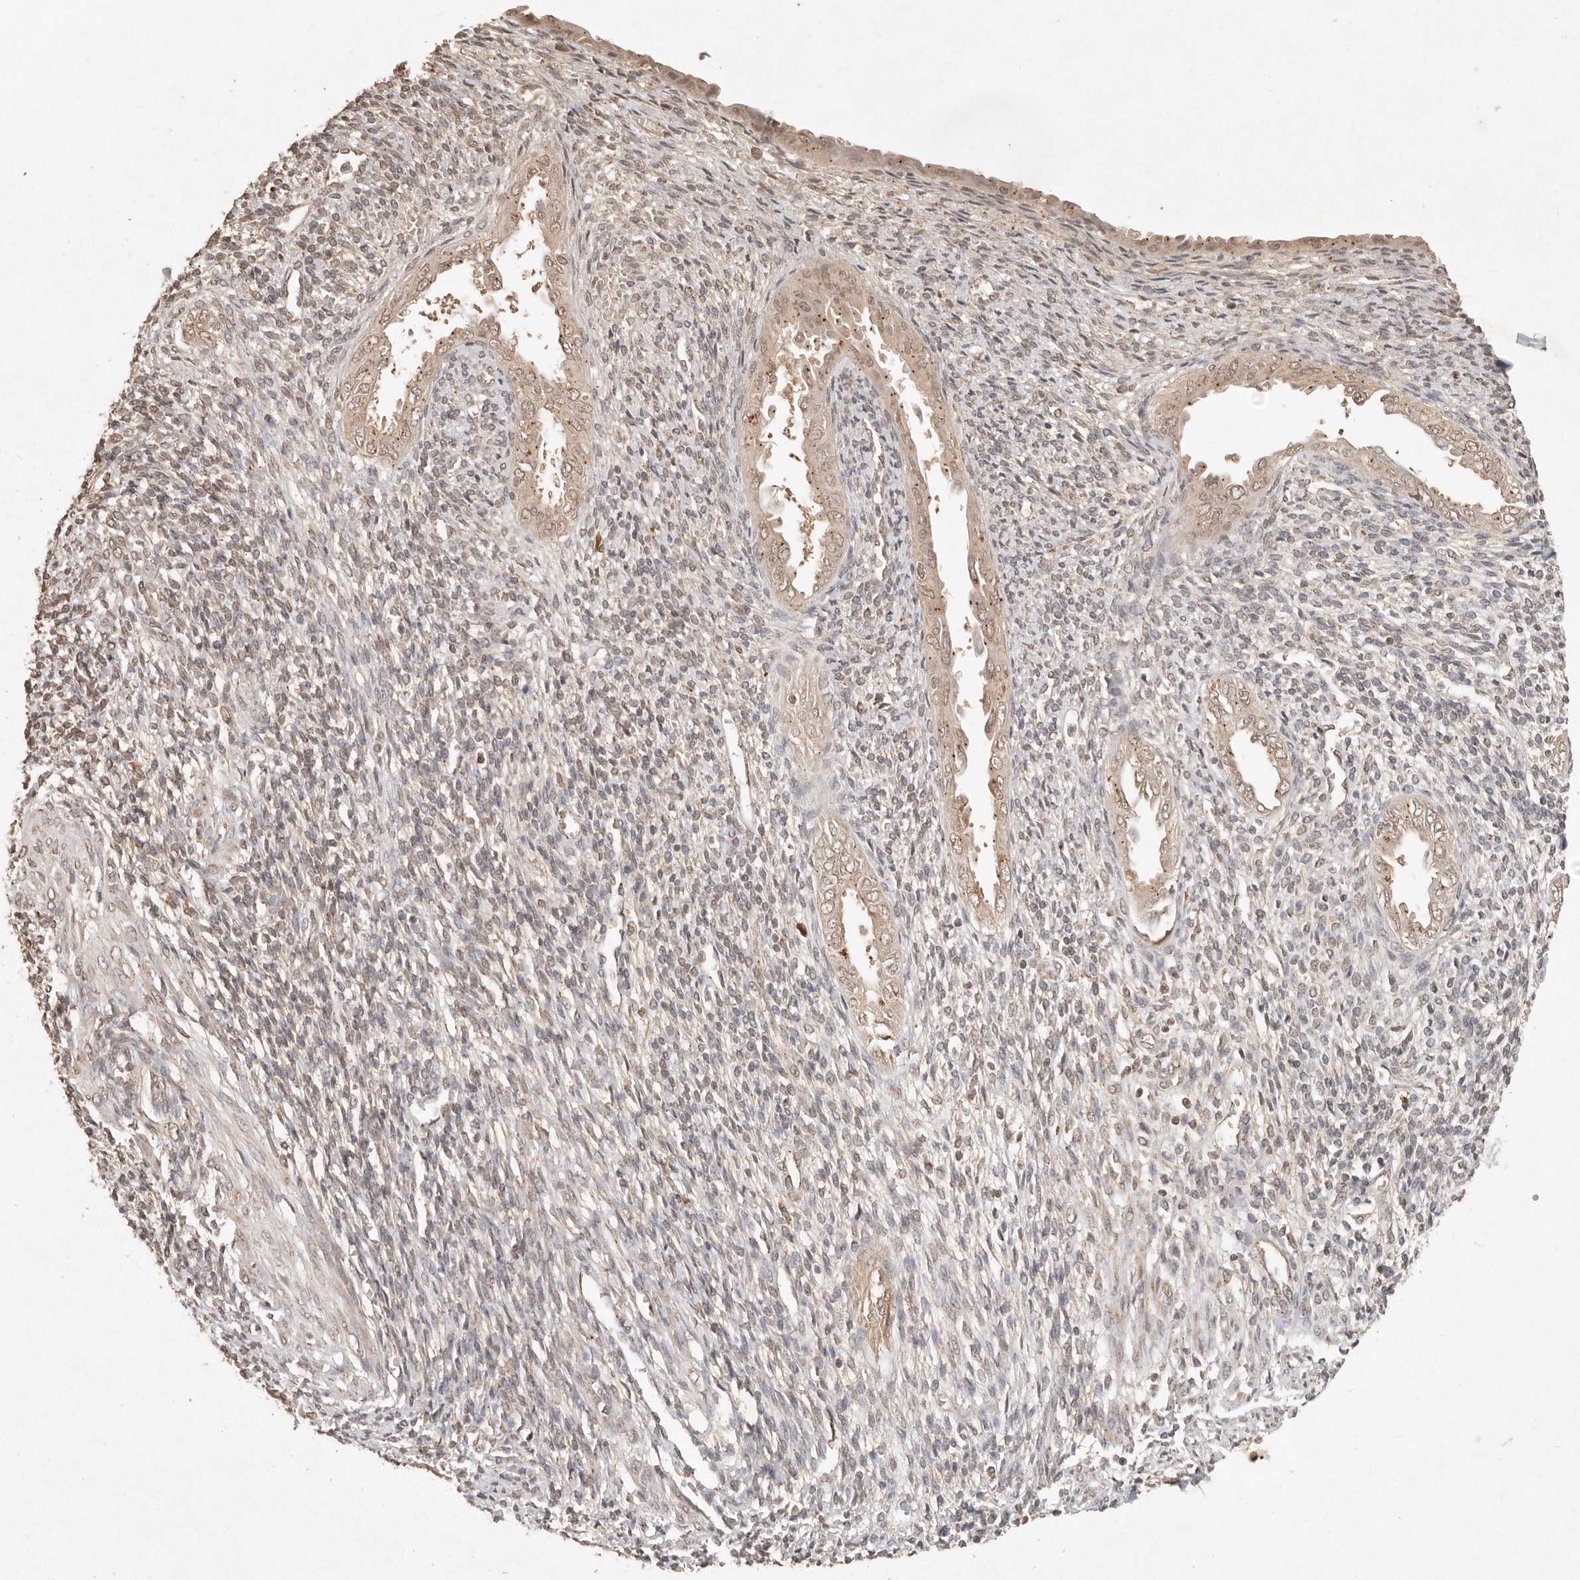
{"staining": {"intensity": "moderate", "quantity": "<25%", "location": "cytoplasmic/membranous"}, "tissue": "endometrium", "cell_type": "Cells in endometrial stroma", "image_type": "normal", "snomed": [{"axis": "morphology", "description": "Normal tissue, NOS"}, {"axis": "topography", "description": "Endometrium"}], "caption": "Immunohistochemistry micrograph of benign endometrium: endometrium stained using immunohistochemistry displays low levels of moderate protein expression localized specifically in the cytoplasmic/membranous of cells in endometrial stroma, appearing as a cytoplasmic/membranous brown color.", "gene": "LMO4", "patient": {"sex": "female", "age": 66}}